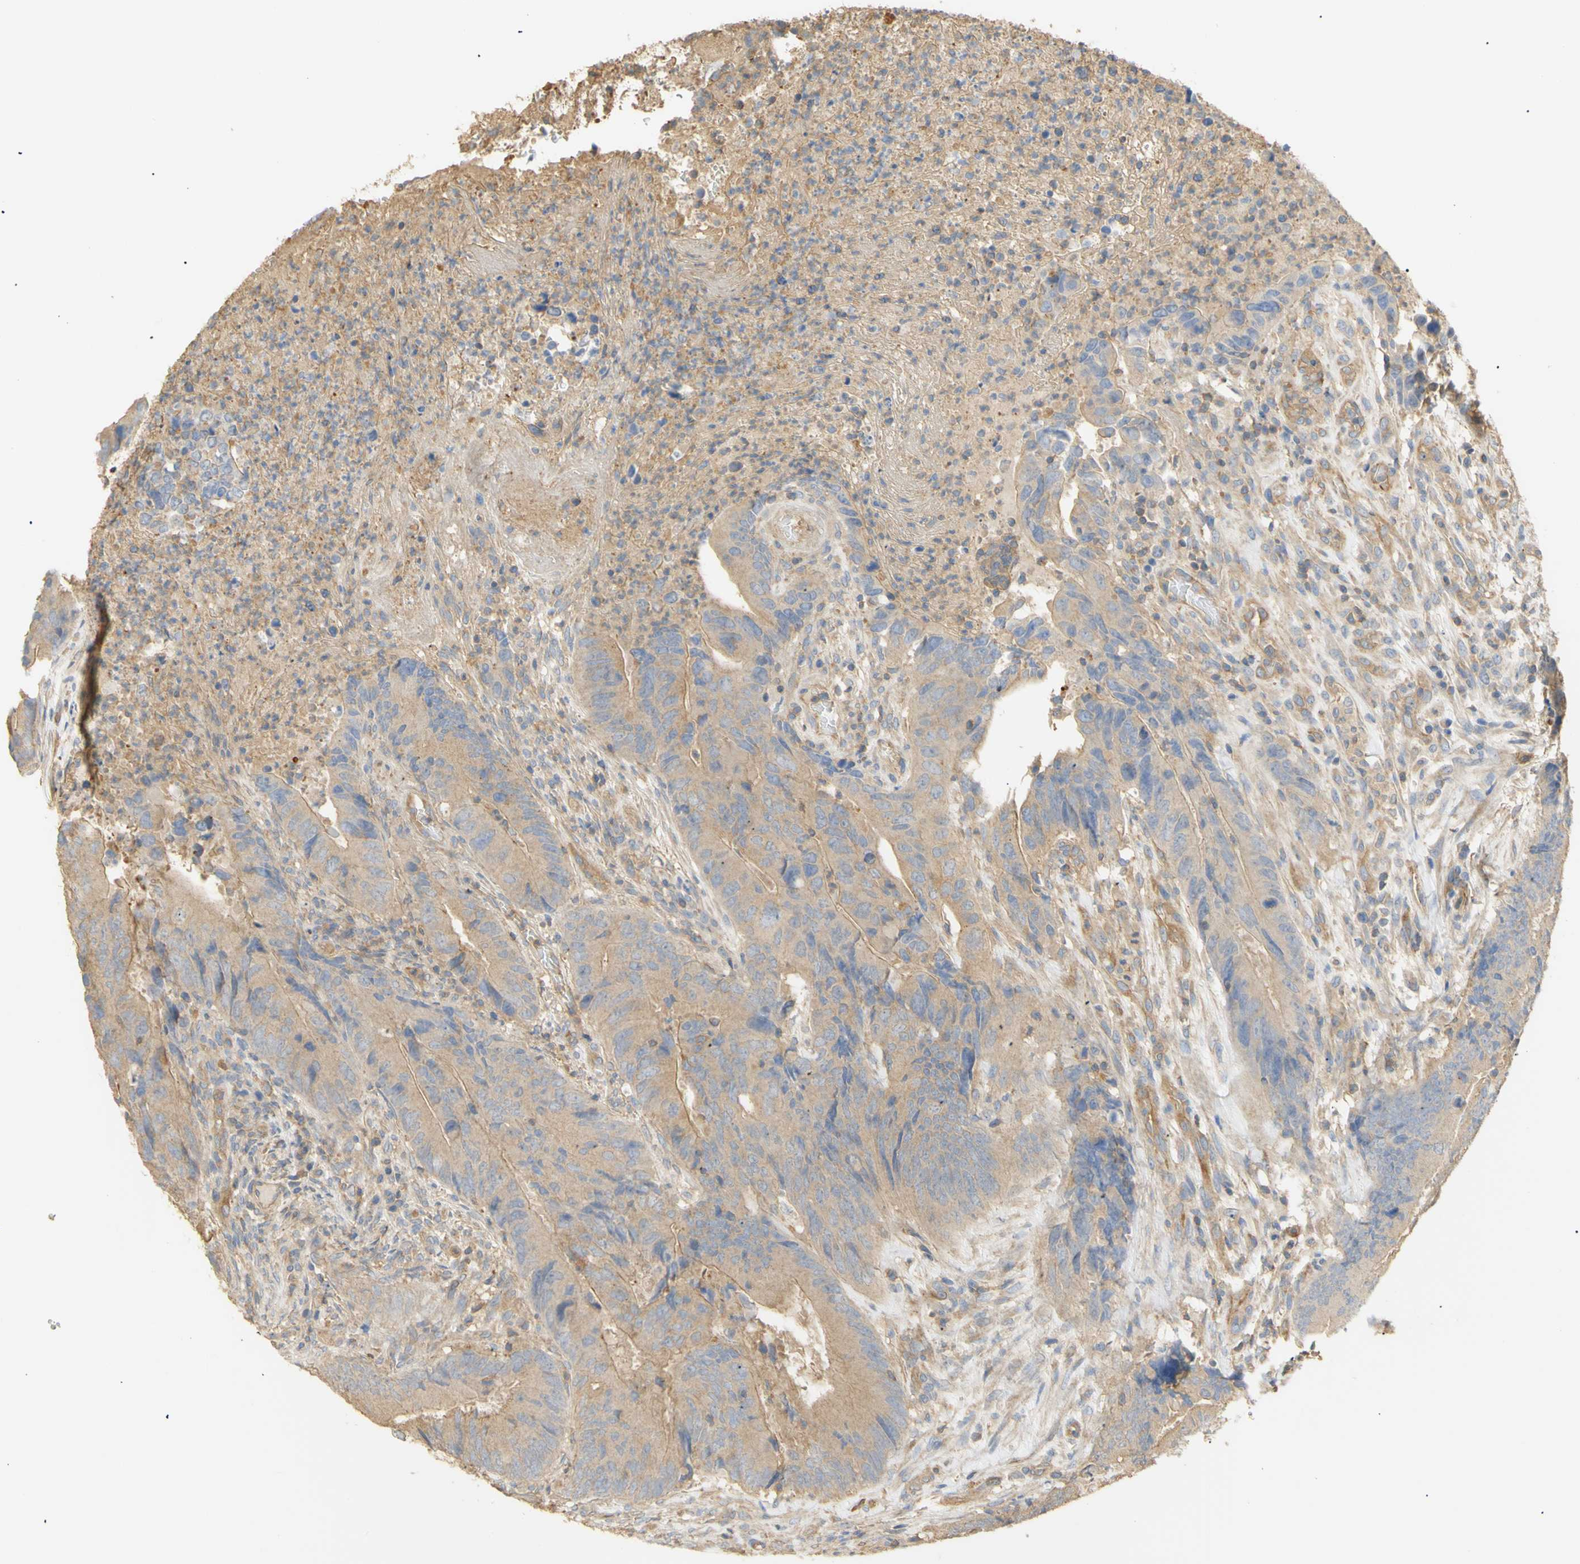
{"staining": {"intensity": "moderate", "quantity": "25%-75%", "location": "cytoplasmic/membranous"}, "tissue": "colorectal cancer", "cell_type": "Tumor cells", "image_type": "cancer", "snomed": [{"axis": "morphology", "description": "Normal tissue, NOS"}, {"axis": "morphology", "description": "Adenocarcinoma, NOS"}, {"axis": "topography", "description": "Colon"}], "caption": "An immunohistochemistry (IHC) photomicrograph of neoplastic tissue is shown. Protein staining in brown highlights moderate cytoplasmic/membranous positivity in colorectal cancer within tumor cells.", "gene": "KCNE4", "patient": {"sex": "male", "age": 56}}